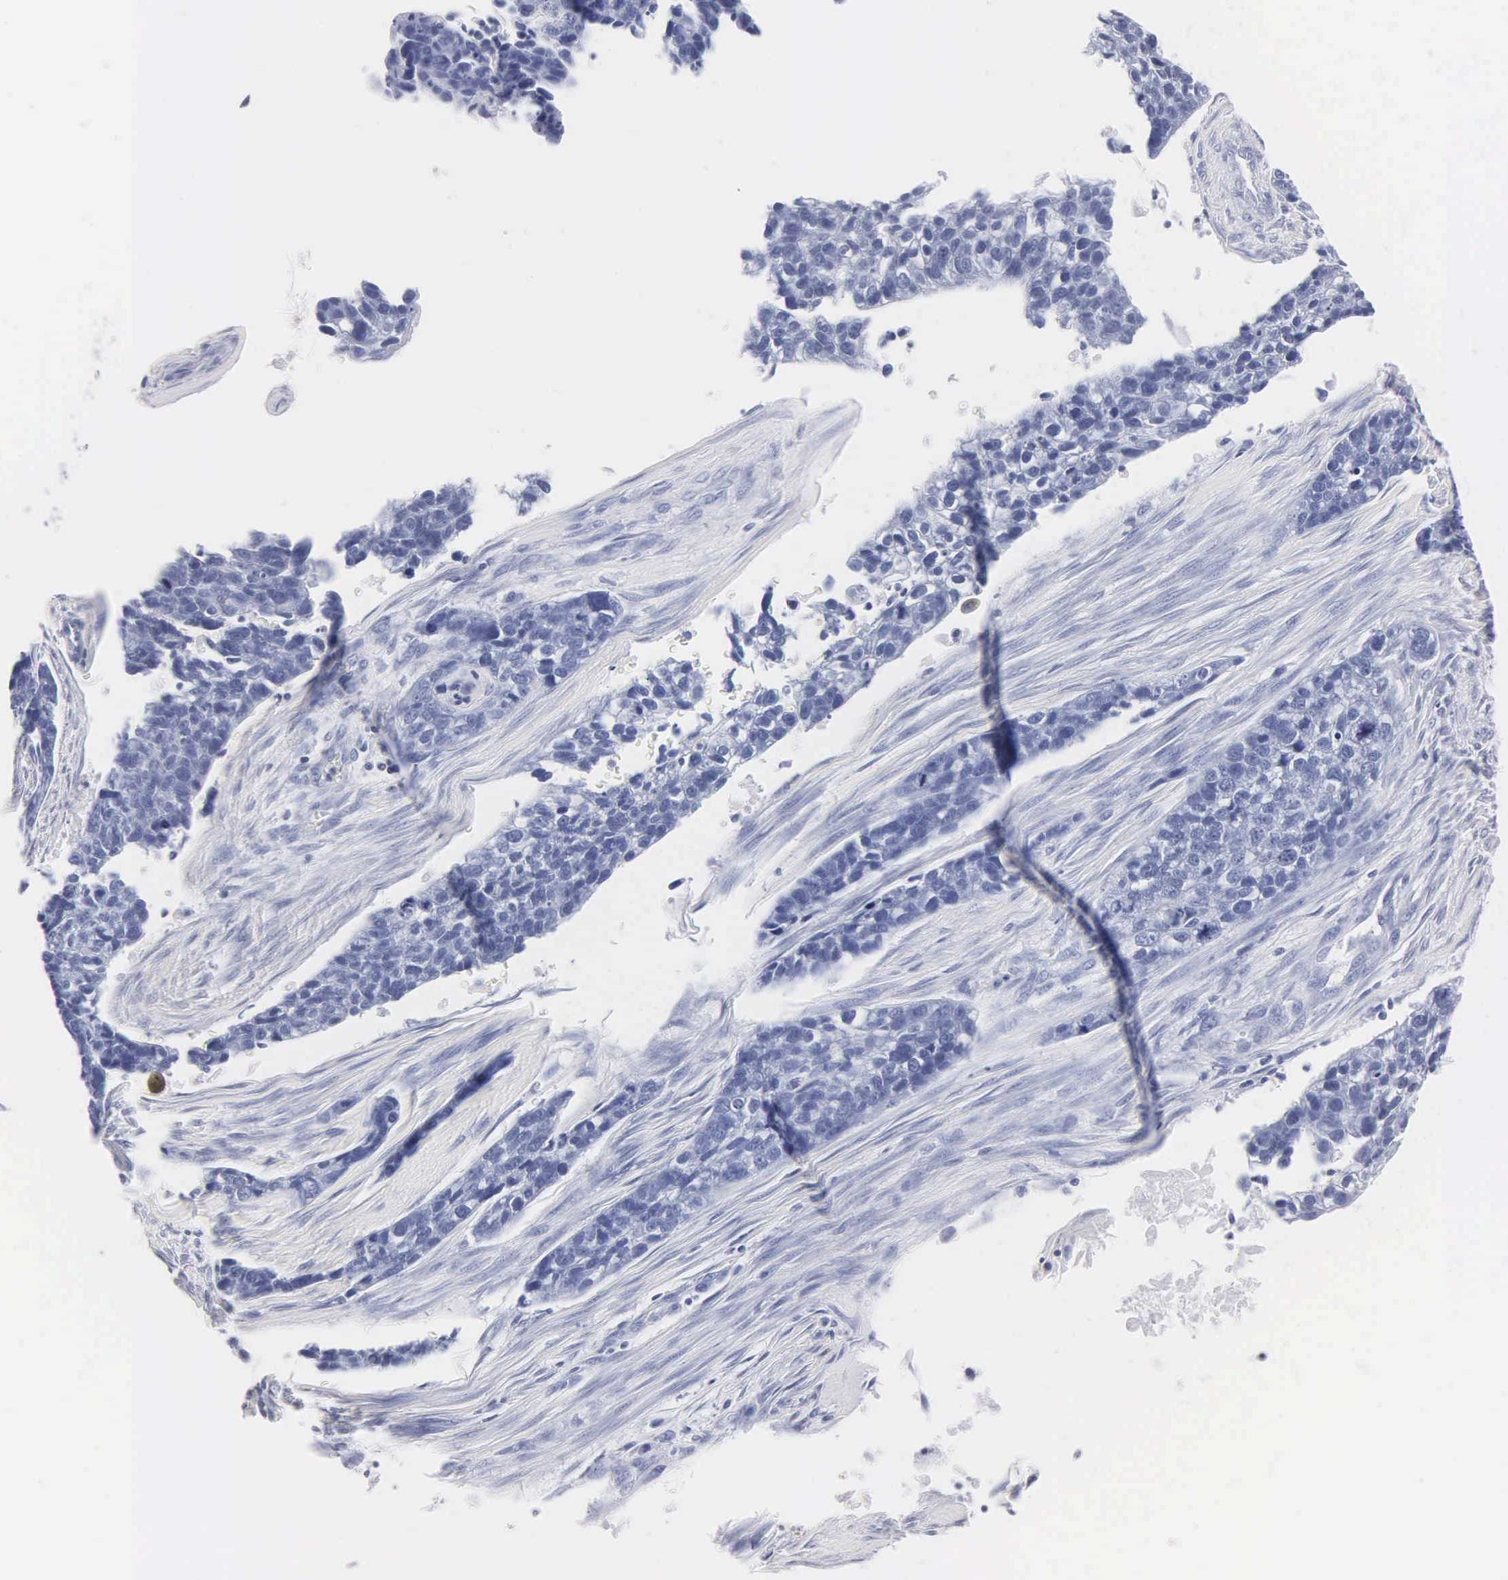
{"staining": {"intensity": "negative", "quantity": "none", "location": "none"}, "tissue": "lung cancer", "cell_type": "Tumor cells", "image_type": "cancer", "snomed": [{"axis": "morphology", "description": "Squamous cell carcinoma, NOS"}, {"axis": "topography", "description": "Lymph node"}, {"axis": "topography", "description": "Lung"}], "caption": "The immunohistochemistry micrograph has no significant staining in tumor cells of lung cancer tissue.", "gene": "MB", "patient": {"sex": "male", "age": 74}}